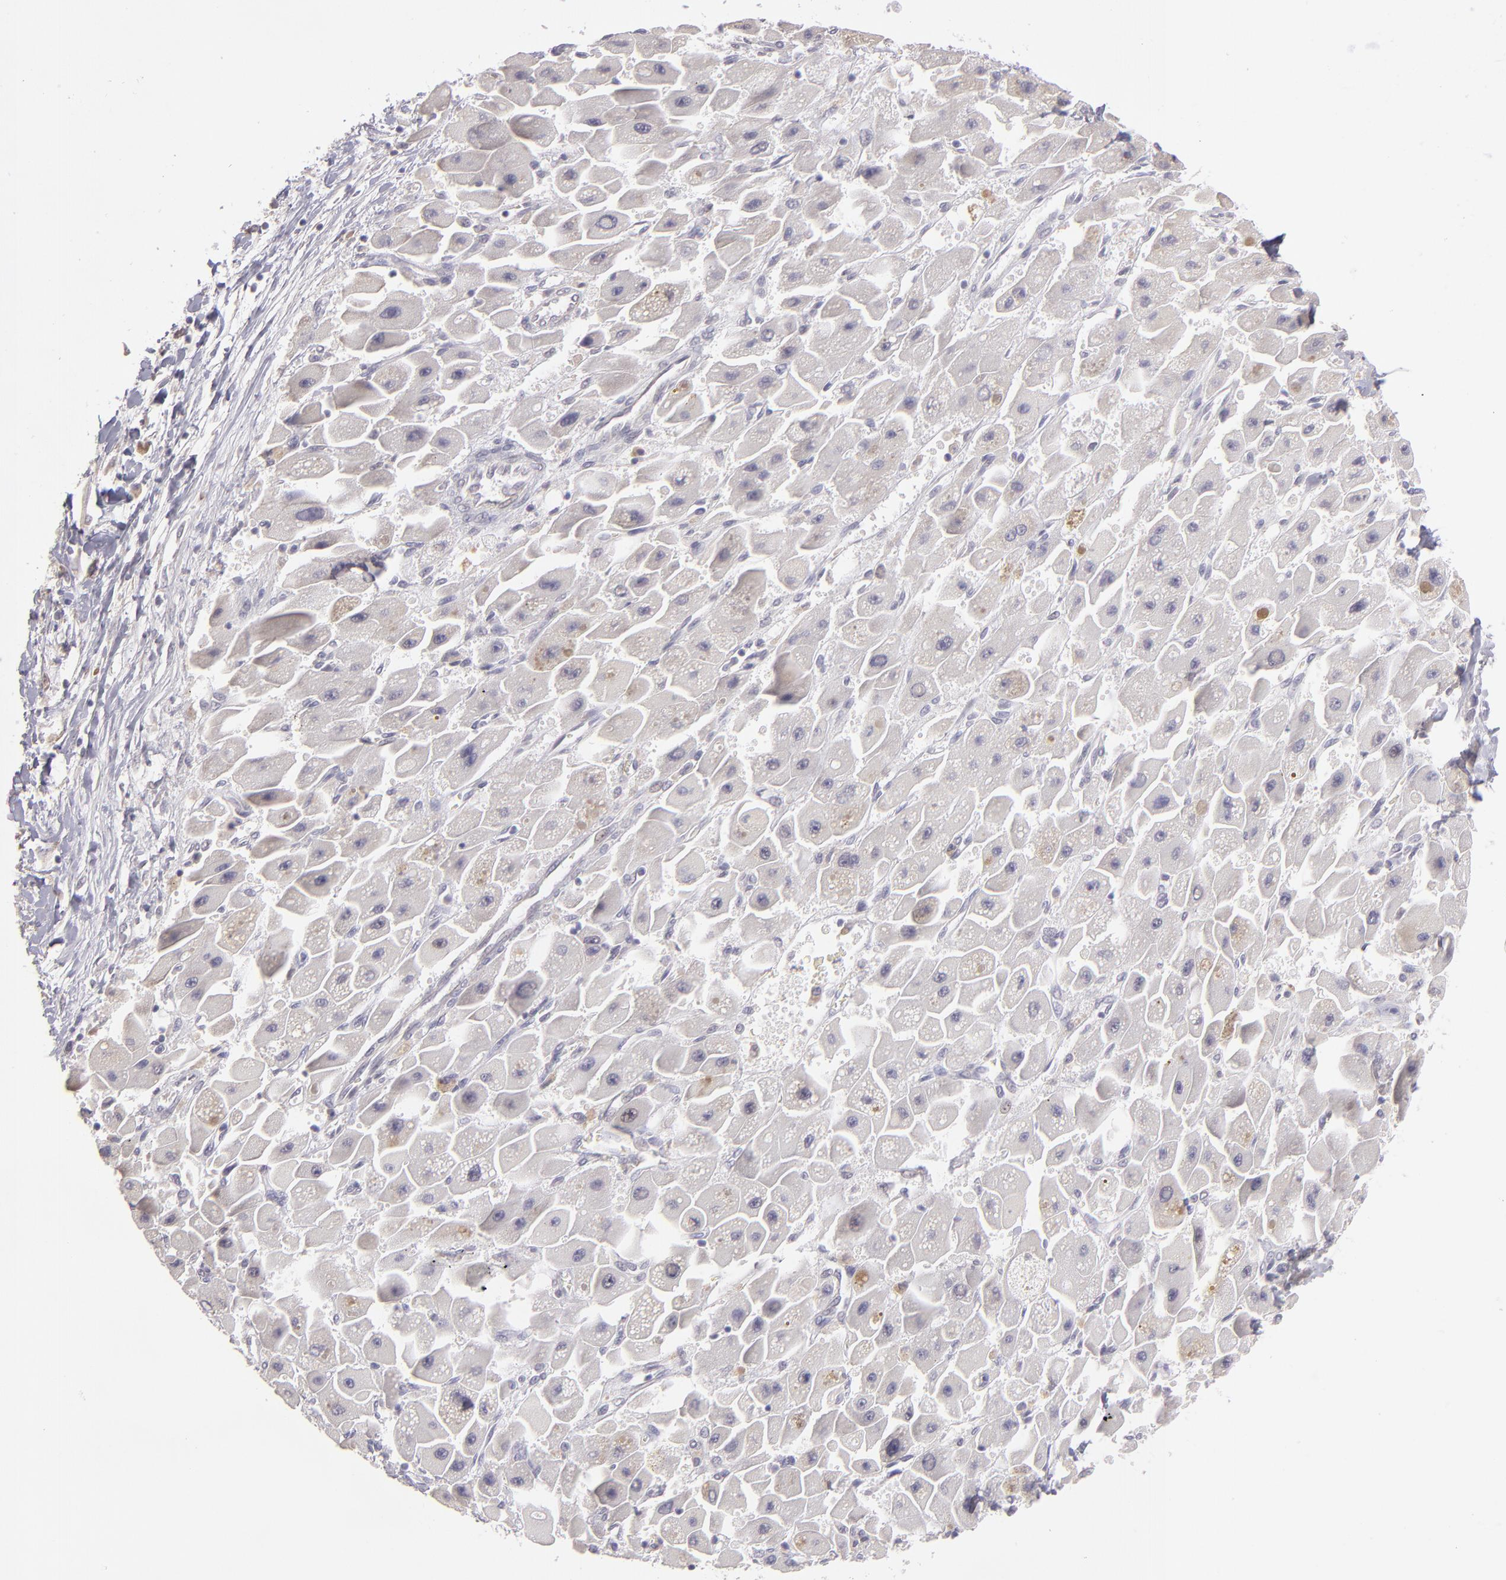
{"staining": {"intensity": "weak", "quantity": "<25%", "location": "cytoplasmic/membranous"}, "tissue": "liver cancer", "cell_type": "Tumor cells", "image_type": "cancer", "snomed": [{"axis": "morphology", "description": "Carcinoma, Hepatocellular, NOS"}, {"axis": "topography", "description": "Liver"}], "caption": "Micrograph shows no significant protein staining in tumor cells of liver cancer. The staining was performed using DAB to visualize the protein expression in brown, while the nuclei were stained in blue with hematoxylin (Magnification: 20x).", "gene": "THBD", "patient": {"sex": "male", "age": 24}}